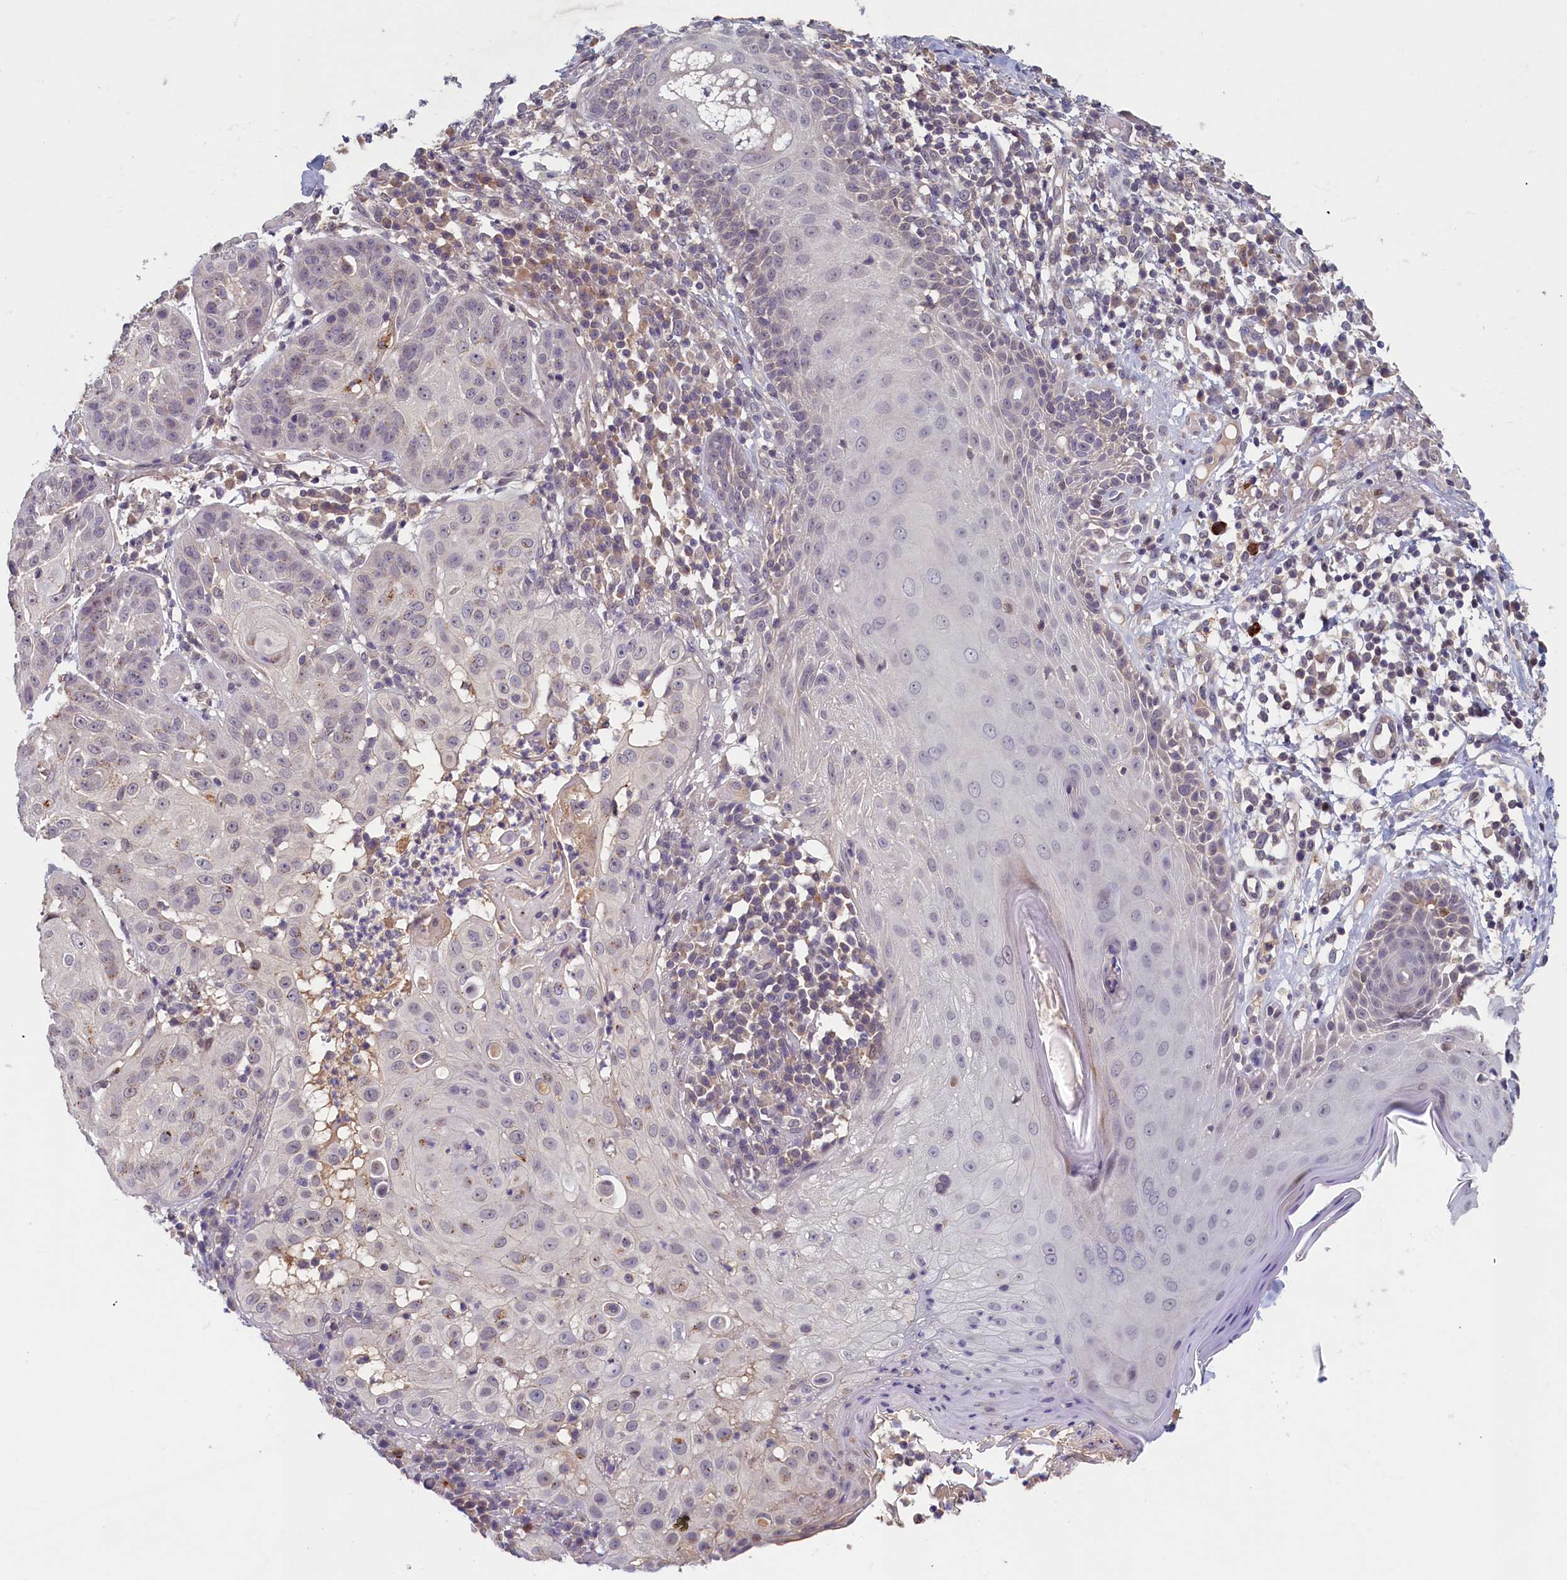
{"staining": {"intensity": "weak", "quantity": "<25%", "location": "nuclear"}, "tissue": "skin cancer", "cell_type": "Tumor cells", "image_type": "cancer", "snomed": [{"axis": "morphology", "description": "Normal tissue, NOS"}, {"axis": "morphology", "description": "Basal cell carcinoma"}, {"axis": "topography", "description": "Skin"}], "caption": "This is an immunohistochemistry histopathology image of skin cancer. There is no staining in tumor cells.", "gene": "NUBP2", "patient": {"sex": "male", "age": 93}}